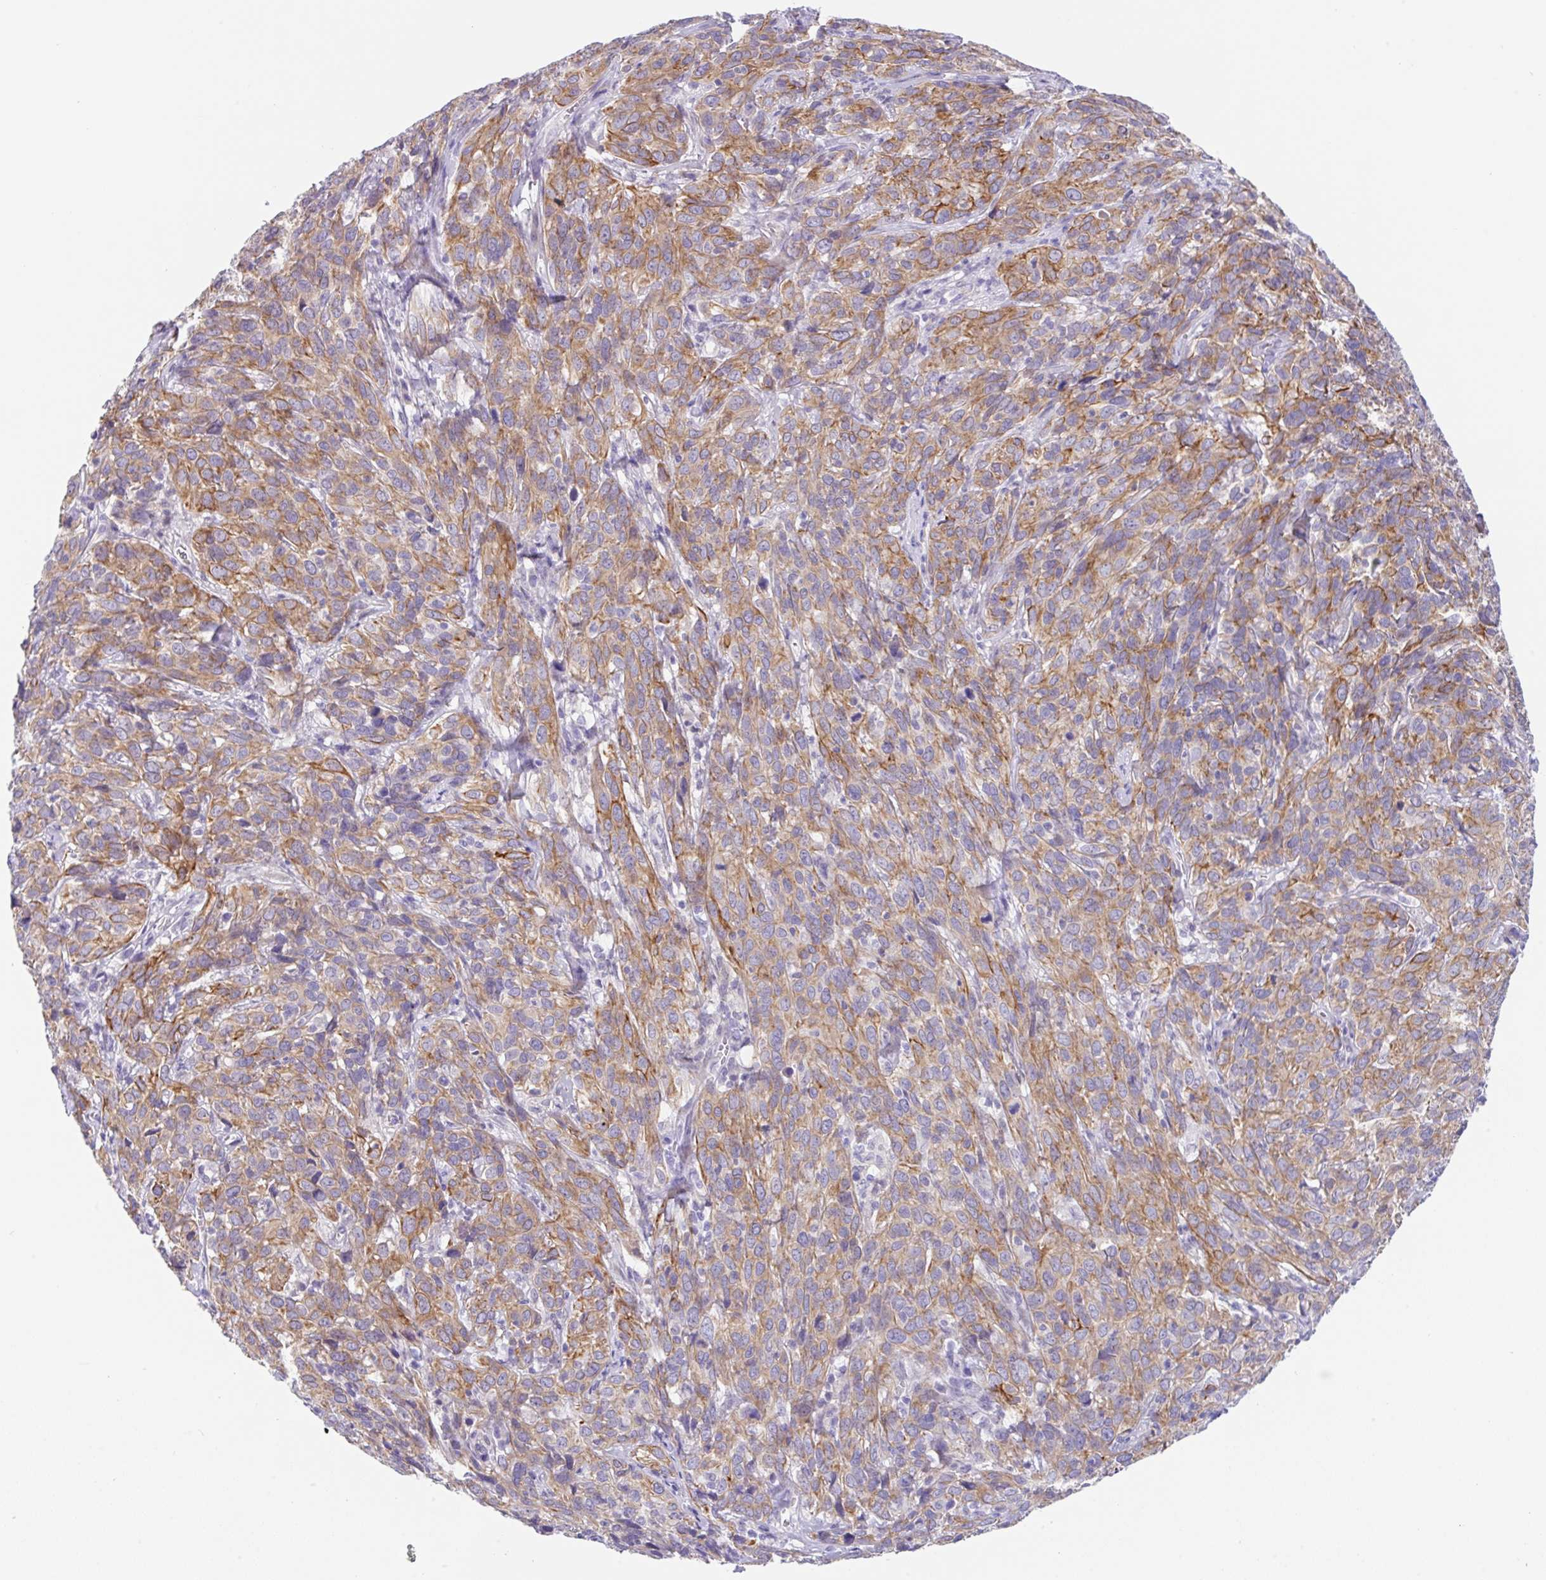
{"staining": {"intensity": "moderate", "quantity": ">75%", "location": "cytoplasmic/membranous"}, "tissue": "cervical cancer", "cell_type": "Tumor cells", "image_type": "cancer", "snomed": [{"axis": "morphology", "description": "Squamous cell carcinoma, NOS"}, {"axis": "topography", "description": "Cervix"}], "caption": "This is a photomicrograph of immunohistochemistry (IHC) staining of cervical squamous cell carcinoma, which shows moderate expression in the cytoplasmic/membranous of tumor cells.", "gene": "TRAF4", "patient": {"sex": "female", "age": 51}}